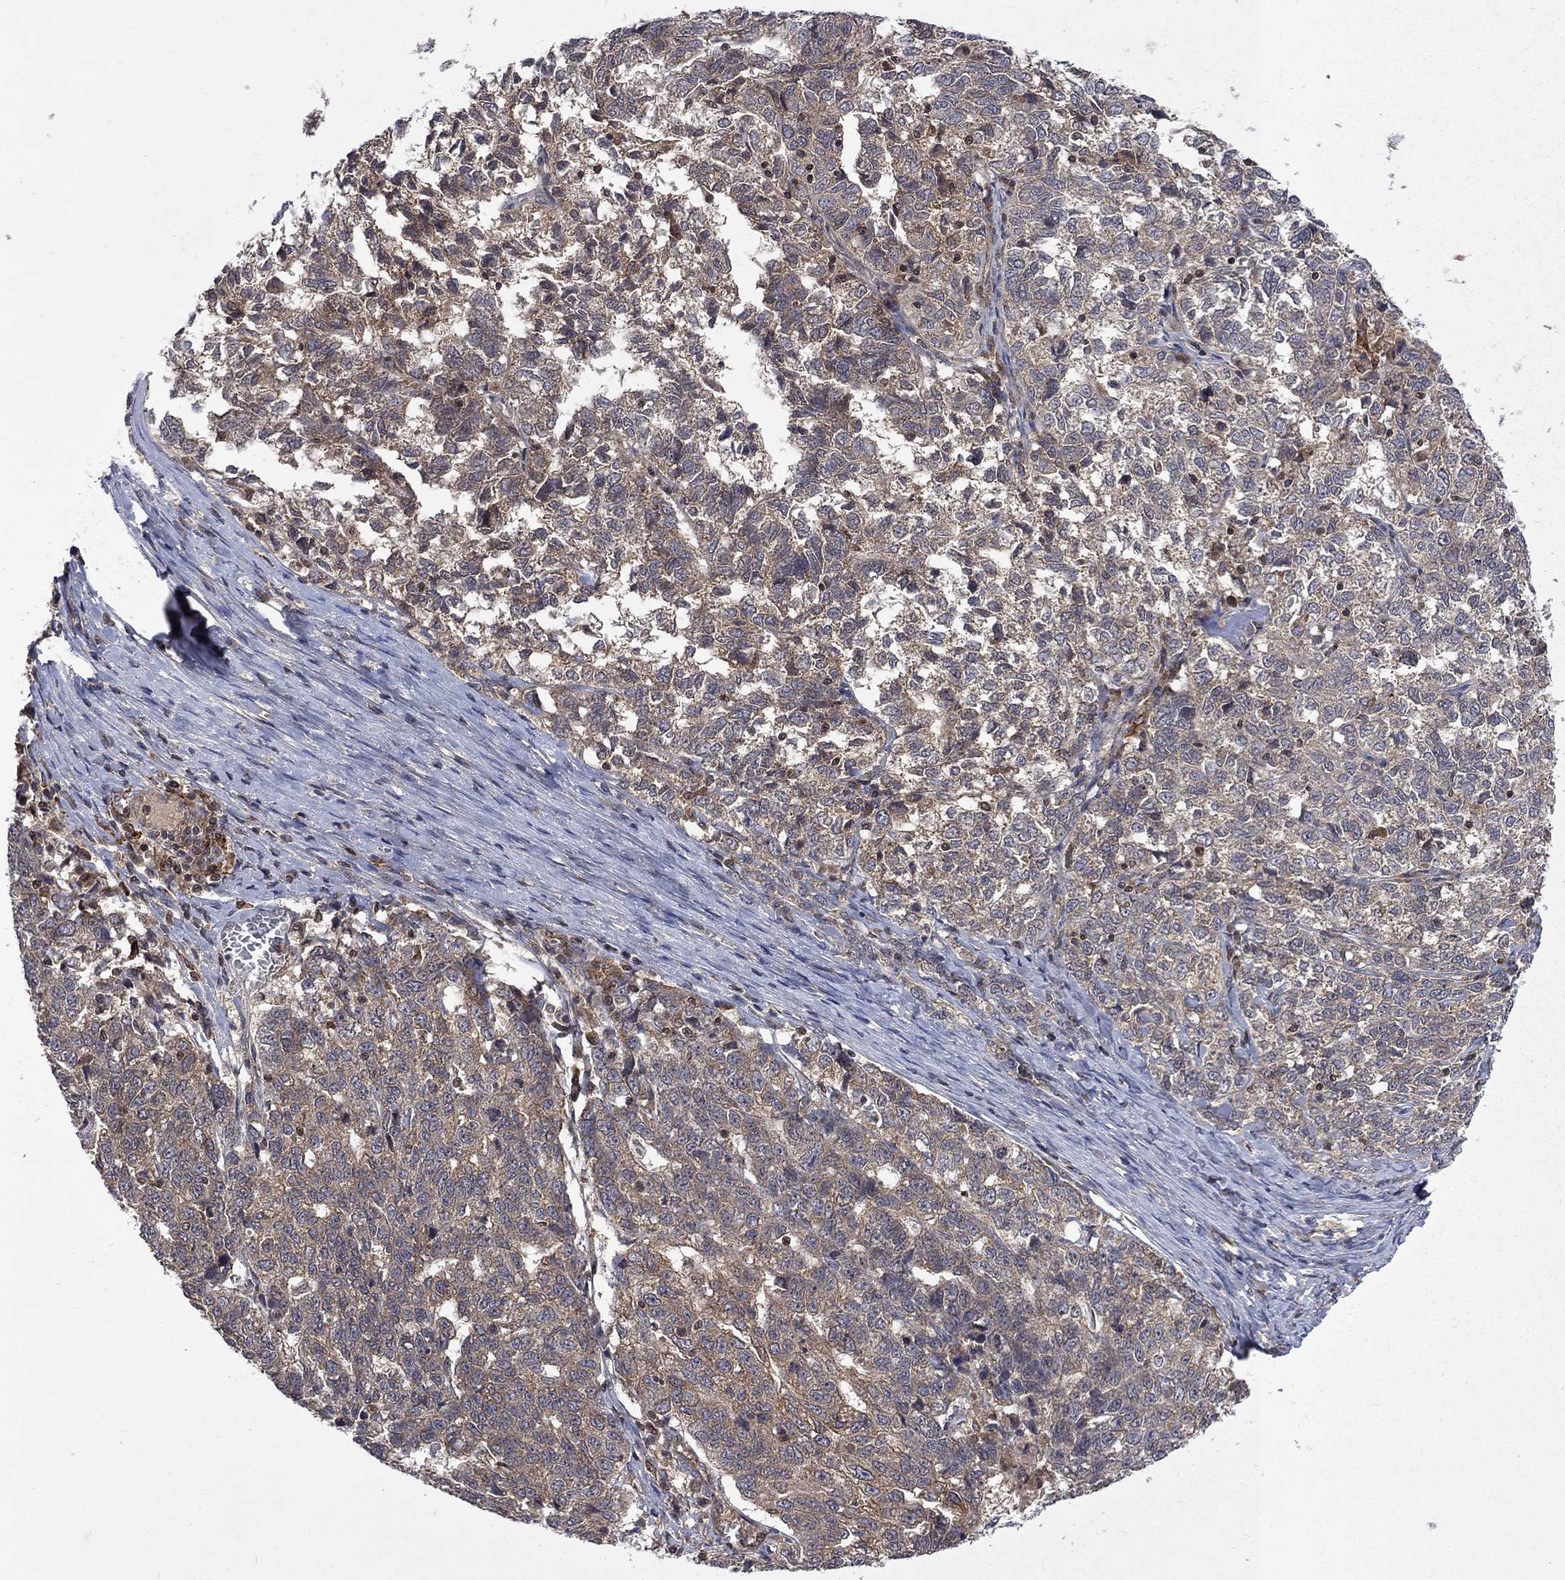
{"staining": {"intensity": "negative", "quantity": "none", "location": "none"}, "tissue": "ovarian cancer", "cell_type": "Tumor cells", "image_type": "cancer", "snomed": [{"axis": "morphology", "description": "Cystadenocarcinoma, serous, NOS"}, {"axis": "topography", "description": "Ovary"}], "caption": "Immunohistochemistry histopathology image of human ovarian serous cystadenocarcinoma stained for a protein (brown), which displays no staining in tumor cells. (Stains: DAB (3,3'-diaminobenzidine) IHC with hematoxylin counter stain, Microscopy: brightfield microscopy at high magnification).", "gene": "TMEM33", "patient": {"sex": "female", "age": 71}}